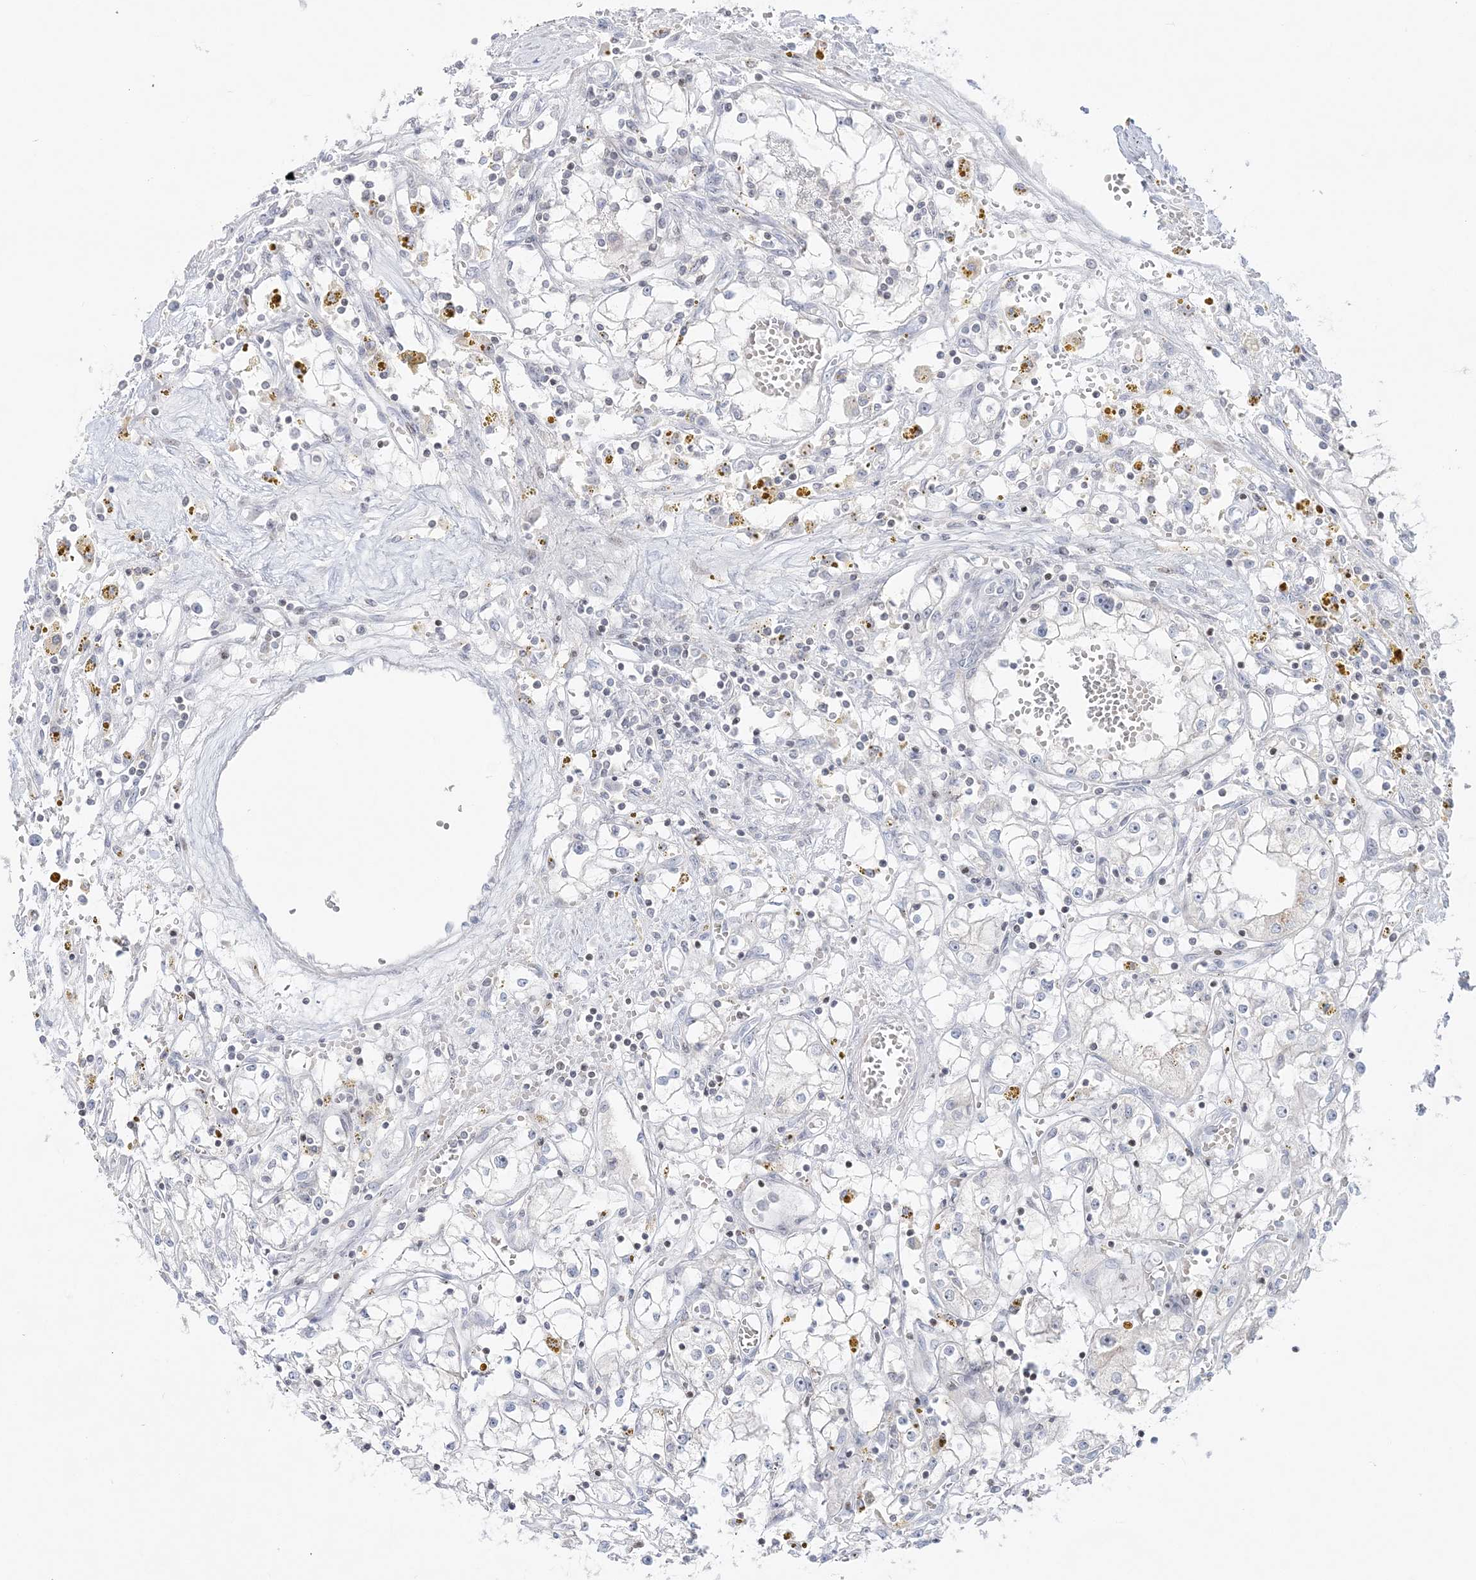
{"staining": {"intensity": "negative", "quantity": "none", "location": "none"}, "tissue": "renal cancer", "cell_type": "Tumor cells", "image_type": "cancer", "snomed": [{"axis": "morphology", "description": "Adenocarcinoma, NOS"}, {"axis": "topography", "description": "Kidney"}], "caption": "Tumor cells are negative for protein expression in human renal cancer (adenocarcinoma).", "gene": "SH3BP4", "patient": {"sex": "male", "age": 56}}